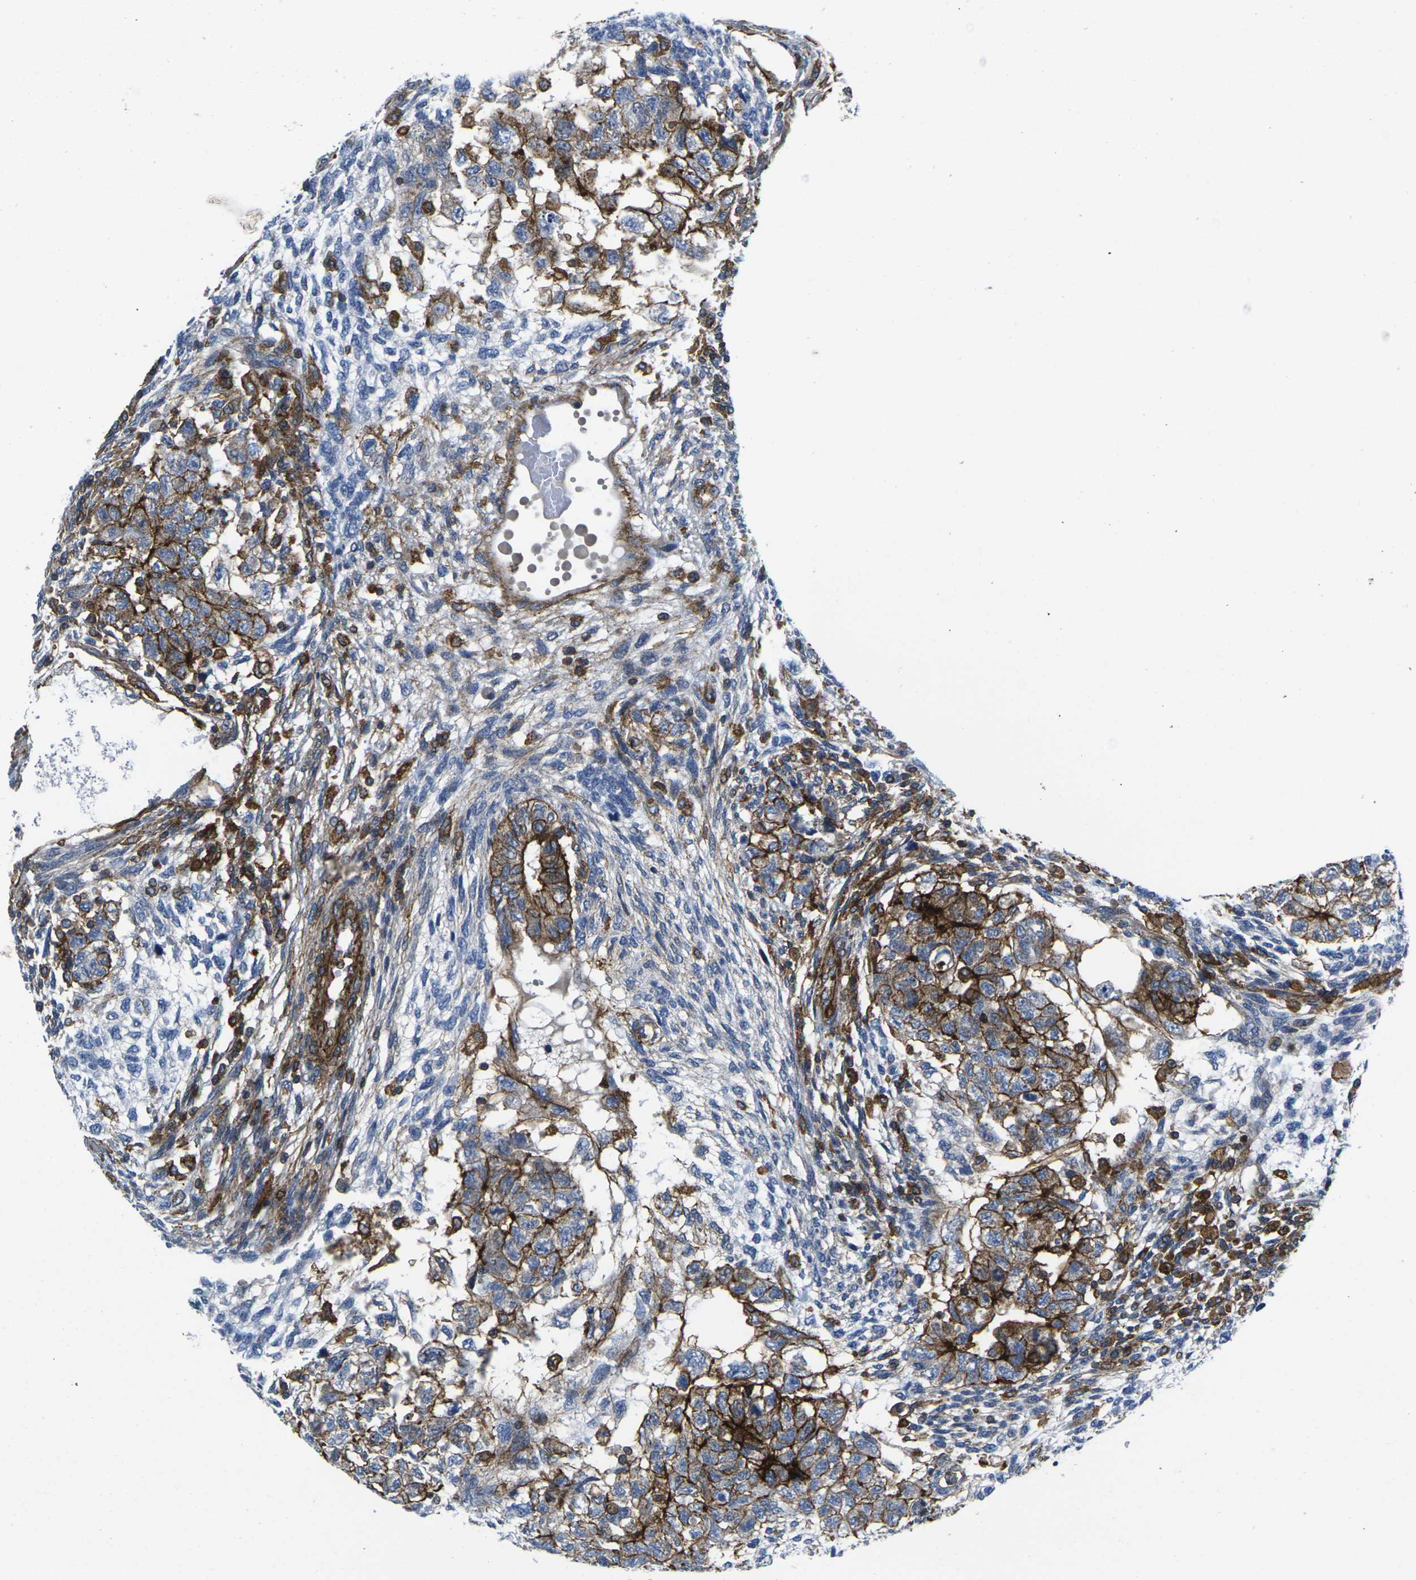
{"staining": {"intensity": "strong", "quantity": ">75%", "location": "cytoplasmic/membranous"}, "tissue": "testis cancer", "cell_type": "Tumor cells", "image_type": "cancer", "snomed": [{"axis": "morphology", "description": "Normal tissue, NOS"}, {"axis": "morphology", "description": "Carcinoma, Embryonal, NOS"}, {"axis": "topography", "description": "Testis"}], "caption": "This is a photomicrograph of IHC staining of testis embryonal carcinoma, which shows strong positivity in the cytoplasmic/membranous of tumor cells.", "gene": "IQGAP1", "patient": {"sex": "male", "age": 36}}